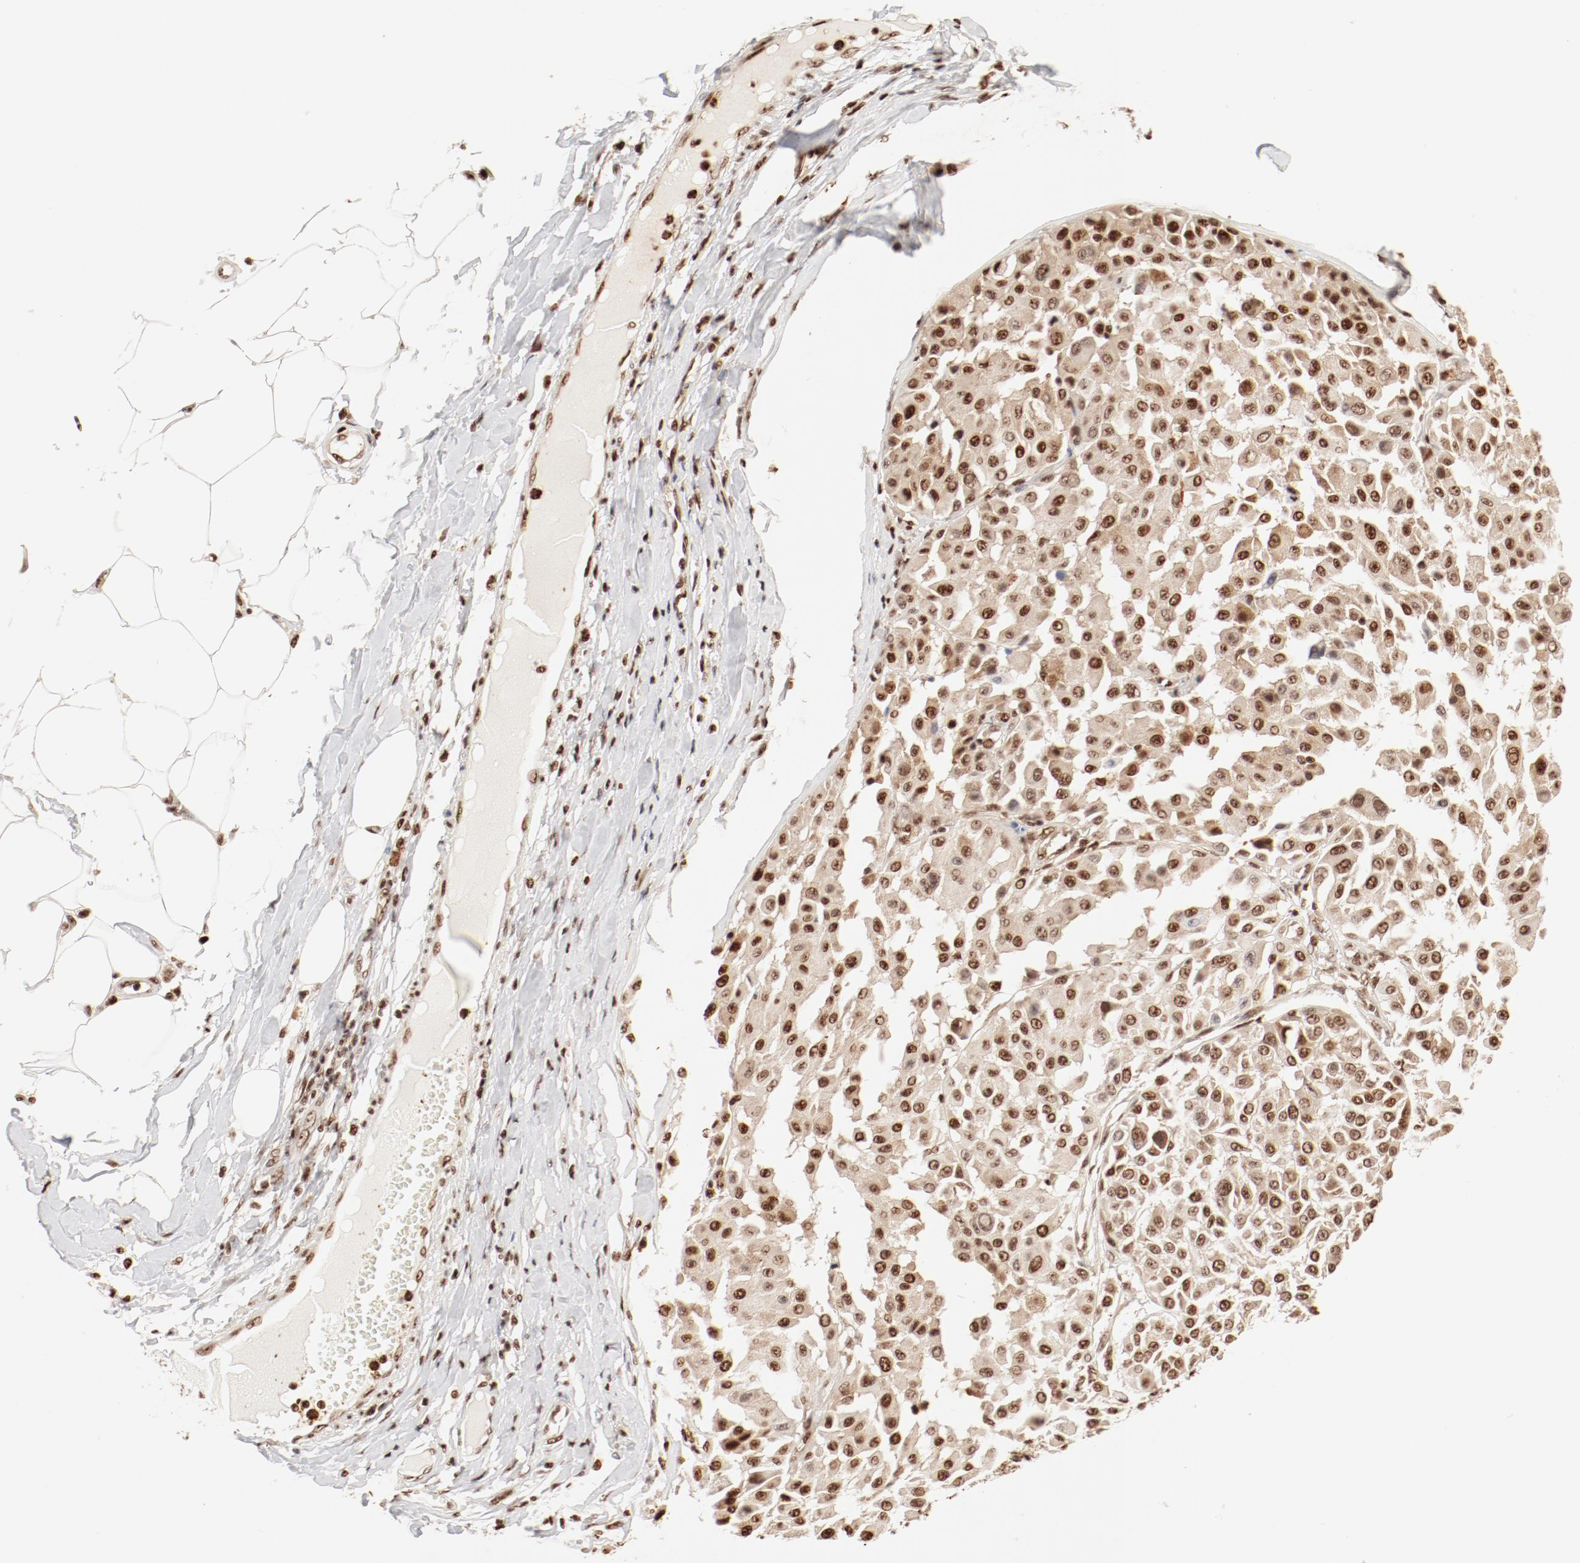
{"staining": {"intensity": "moderate", "quantity": ">75%", "location": "nuclear"}, "tissue": "melanoma", "cell_type": "Tumor cells", "image_type": "cancer", "snomed": [{"axis": "morphology", "description": "Malignant melanoma, Metastatic site"}, {"axis": "topography", "description": "Soft tissue"}], "caption": "Human melanoma stained with a protein marker exhibits moderate staining in tumor cells.", "gene": "FAM50A", "patient": {"sex": "male", "age": 41}}